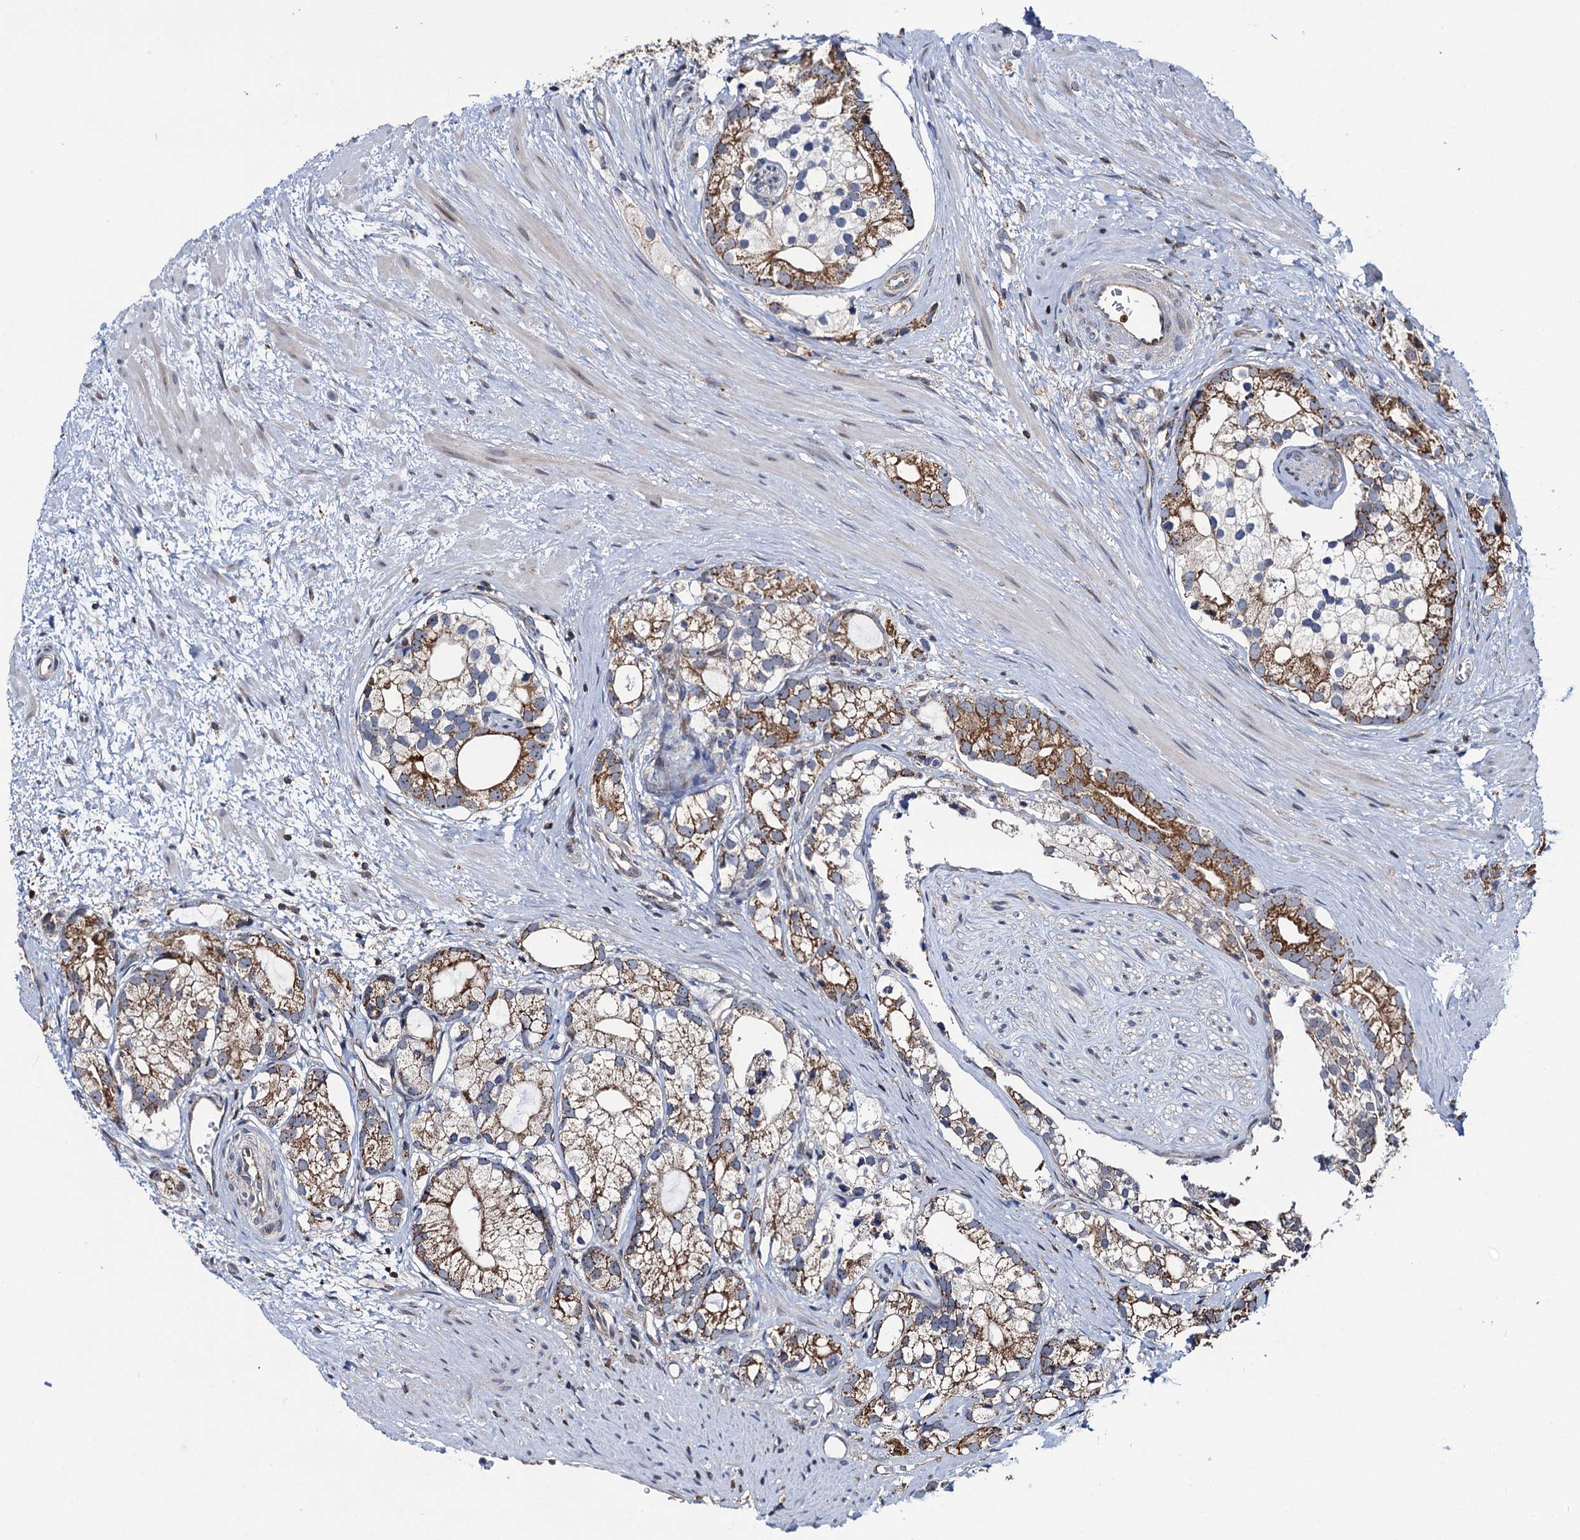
{"staining": {"intensity": "moderate", "quantity": ">75%", "location": "cytoplasmic/membranous"}, "tissue": "prostate cancer", "cell_type": "Tumor cells", "image_type": "cancer", "snomed": [{"axis": "morphology", "description": "Adenocarcinoma, High grade"}, {"axis": "topography", "description": "Prostate"}], "caption": "About >75% of tumor cells in prostate cancer reveal moderate cytoplasmic/membranous protein positivity as visualized by brown immunohistochemical staining.", "gene": "CCDC102A", "patient": {"sex": "male", "age": 75}}